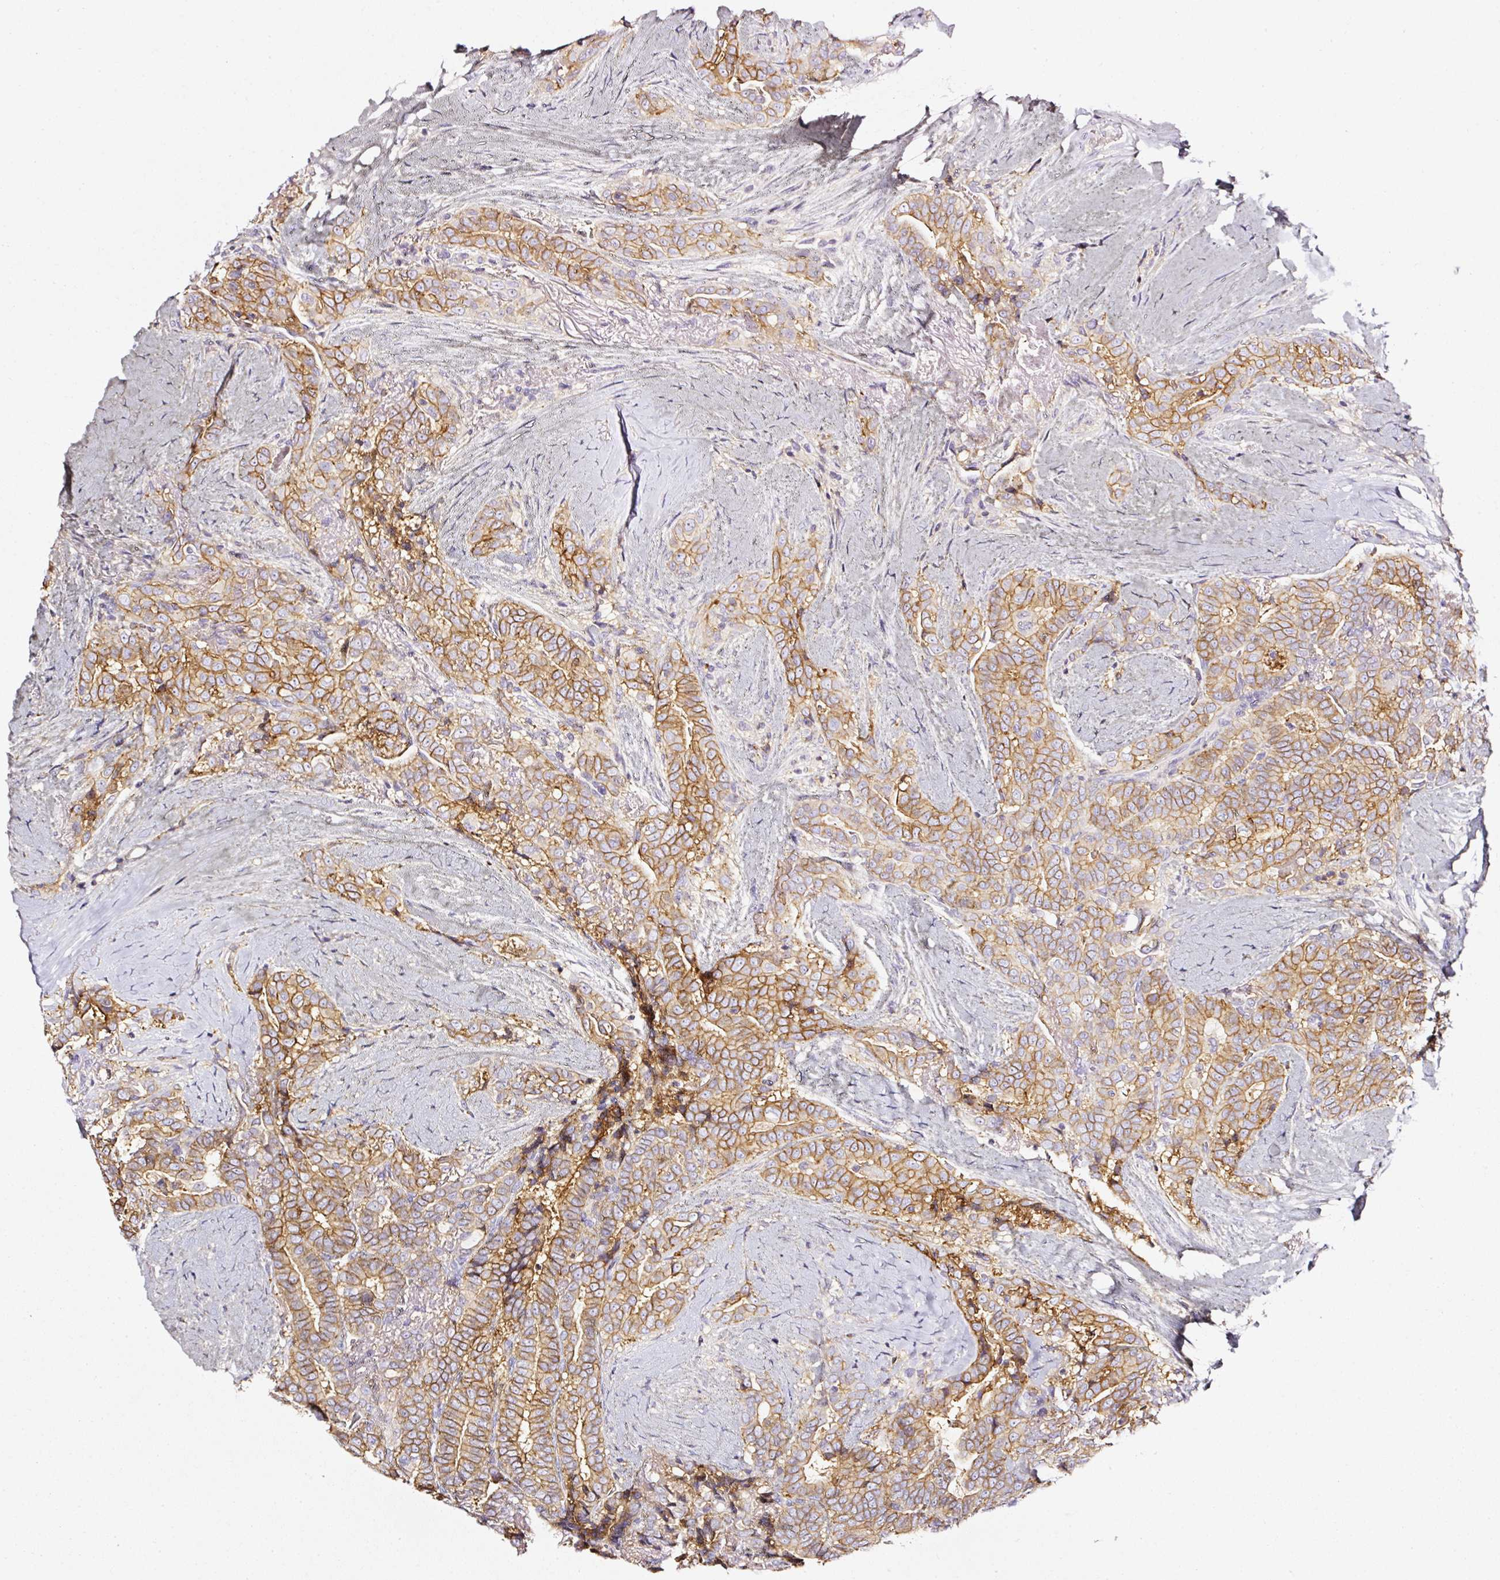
{"staining": {"intensity": "moderate", "quantity": ">75%", "location": "cytoplasmic/membranous"}, "tissue": "thyroid cancer", "cell_type": "Tumor cells", "image_type": "cancer", "snomed": [{"axis": "morphology", "description": "Papillary adenocarcinoma, NOS"}, {"axis": "topography", "description": "Thyroid gland"}], "caption": "Immunohistochemistry (DAB) staining of thyroid papillary adenocarcinoma exhibits moderate cytoplasmic/membranous protein staining in about >75% of tumor cells.", "gene": "CD47", "patient": {"sex": "male", "age": 61}}